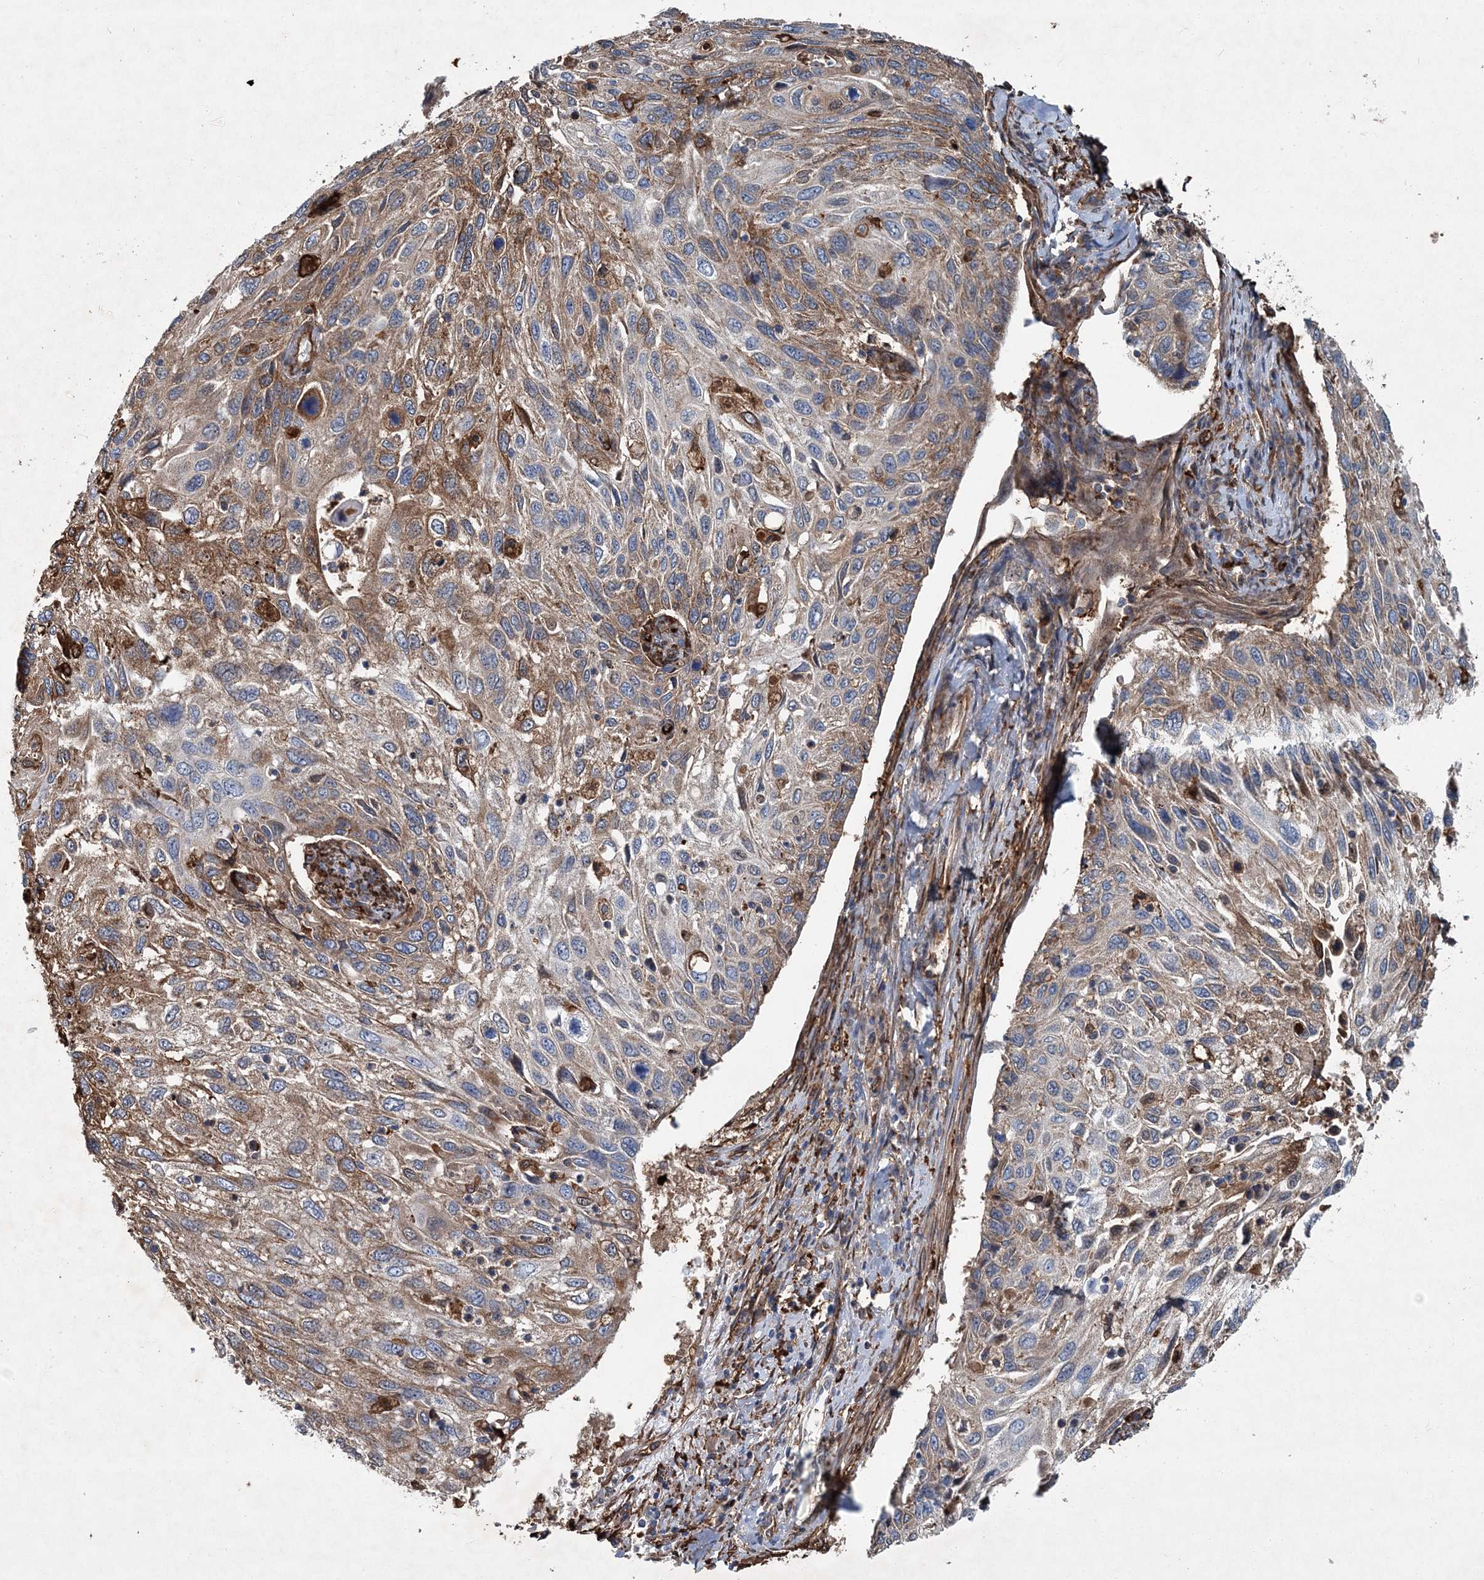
{"staining": {"intensity": "moderate", "quantity": ">75%", "location": "cytoplasmic/membranous"}, "tissue": "cervical cancer", "cell_type": "Tumor cells", "image_type": "cancer", "snomed": [{"axis": "morphology", "description": "Squamous cell carcinoma, NOS"}, {"axis": "topography", "description": "Cervix"}], "caption": "IHC micrograph of neoplastic tissue: cervical squamous cell carcinoma stained using IHC shows medium levels of moderate protein expression localized specifically in the cytoplasmic/membranous of tumor cells, appearing as a cytoplasmic/membranous brown color.", "gene": "SPOPL", "patient": {"sex": "female", "age": 70}}